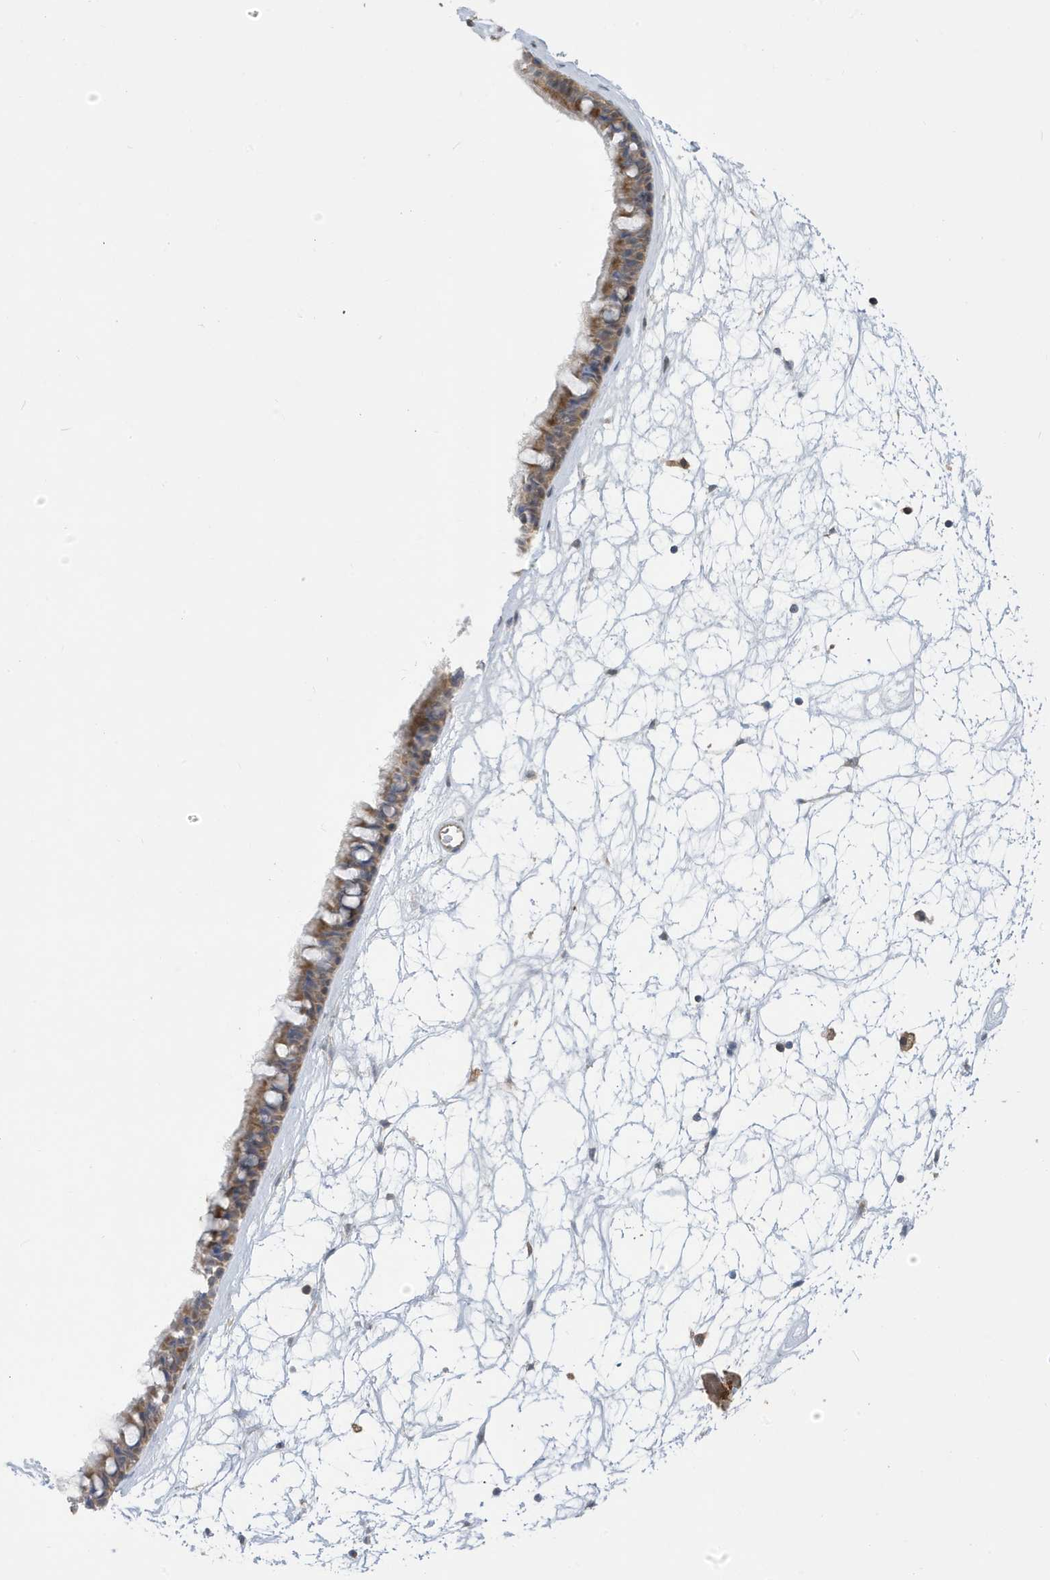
{"staining": {"intensity": "moderate", "quantity": ">75%", "location": "cytoplasmic/membranous"}, "tissue": "nasopharynx", "cell_type": "Respiratory epithelial cells", "image_type": "normal", "snomed": [{"axis": "morphology", "description": "Normal tissue, NOS"}, {"axis": "topography", "description": "Nasopharynx"}], "caption": "Respiratory epithelial cells reveal moderate cytoplasmic/membranous positivity in about >75% of cells in benign nasopharynx.", "gene": "ATP13A5", "patient": {"sex": "male", "age": 64}}